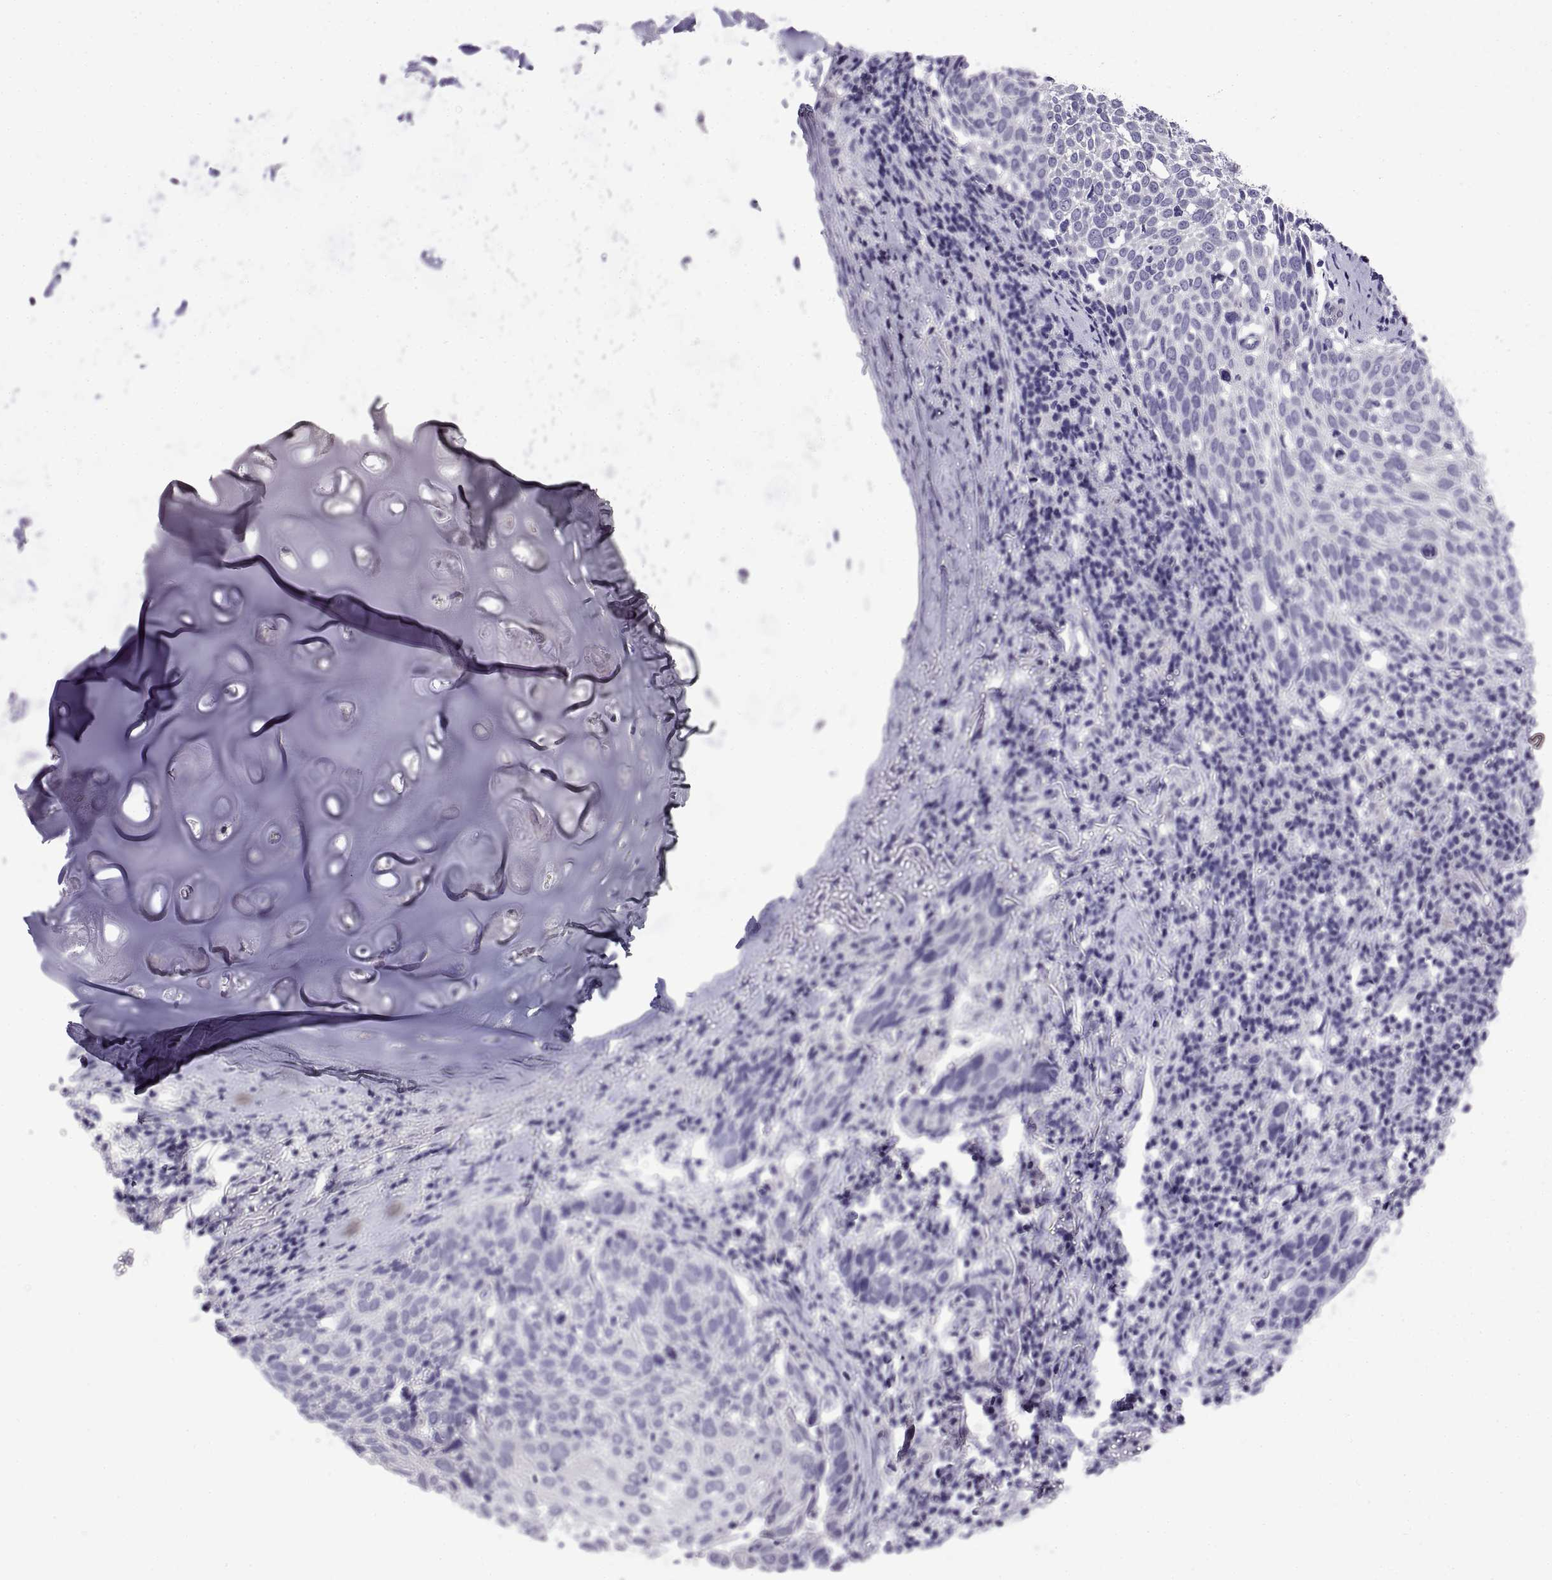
{"staining": {"intensity": "negative", "quantity": "none", "location": "none"}, "tissue": "lung cancer", "cell_type": "Tumor cells", "image_type": "cancer", "snomed": [{"axis": "morphology", "description": "Squamous cell carcinoma, NOS"}, {"axis": "topography", "description": "Lung"}], "caption": "IHC micrograph of lung cancer stained for a protein (brown), which reveals no staining in tumor cells.", "gene": "SPDYE1", "patient": {"sex": "male", "age": 57}}